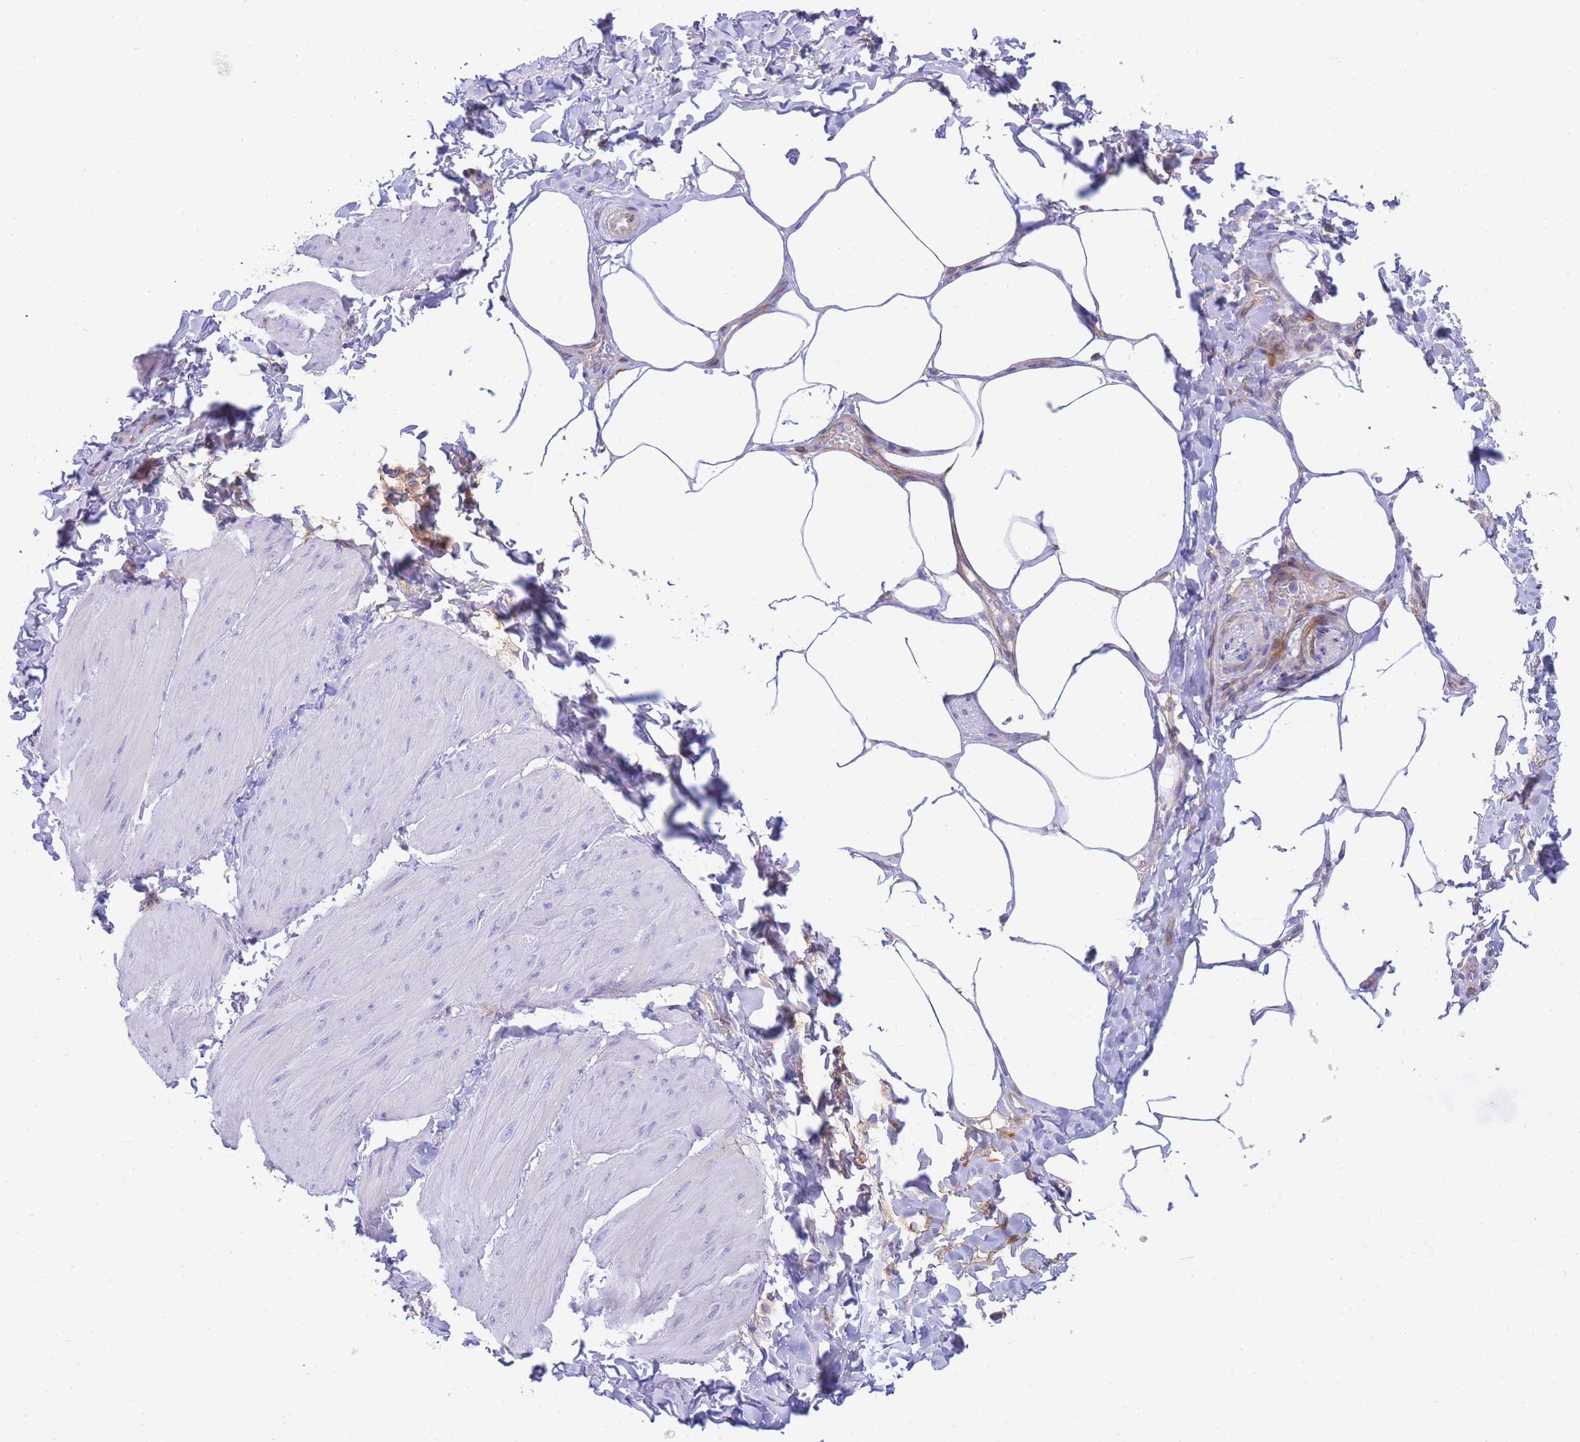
{"staining": {"intensity": "weak", "quantity": "<25%", "location": "cytoplasmic/membranous"}, "tissue": "smooth muscle", "cell_type": "Smooth muscle cells", "image_type": "normal", "snomed": [{"axis": "morphology", "description": "Urothelial carcinoma, High grade"}, {"axis": "topography", "description": "Urinary bladder"}], "caption": "Immunohistochemistry (IHC) micrograph of unremarkable smooth muscle stained for a protein (brown), which shows no expression in smooth muscle cells. (Stains: DAB (3,3'-diaminobenzidine) immunohistochemistry with hematoxylin counter stain, Microscopy: brightfield microscopy at high magnification).", "gene": "FBN3", "patient": {"sex": "male", "age": 46}}